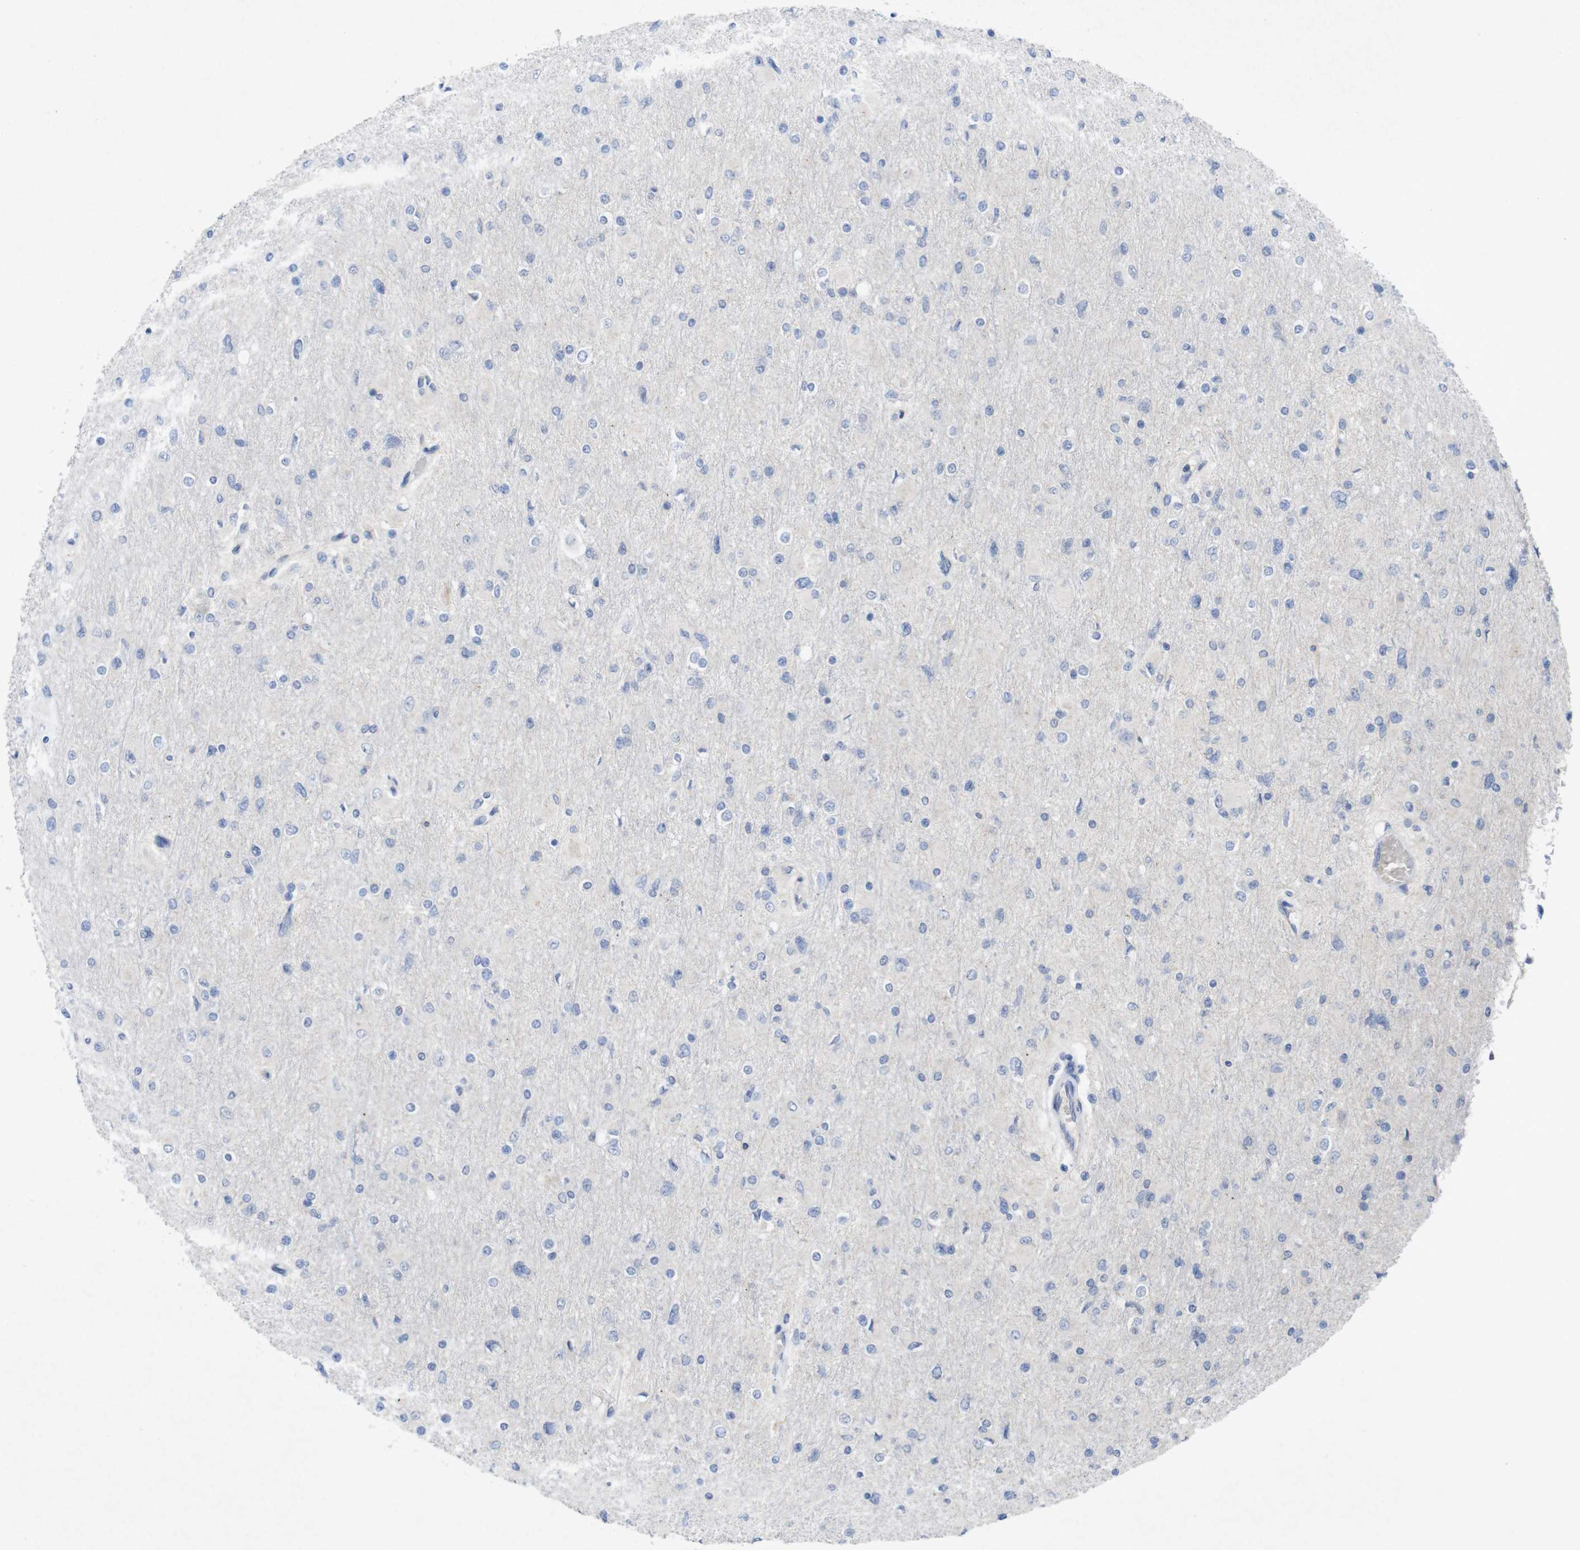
{"staining": {"intensity": "negative", "quantity": "none", "location": "none"}, "tissue": "glioma", "cell_type": "Tumor cells", "image_type": "cancer", "snomed": [{"axis": "morphology", "description": "Glioma, malignant, High grade"}, {"axis": "topography", "description": "Cerebral cortex"}], "caption": "An immunohistochemistry (IHC) image of glioma is shown. There is no staining in tumor cells of glioma.", "gene": "SLAMF7", "patient": {"sex": "female", "age": 36}}